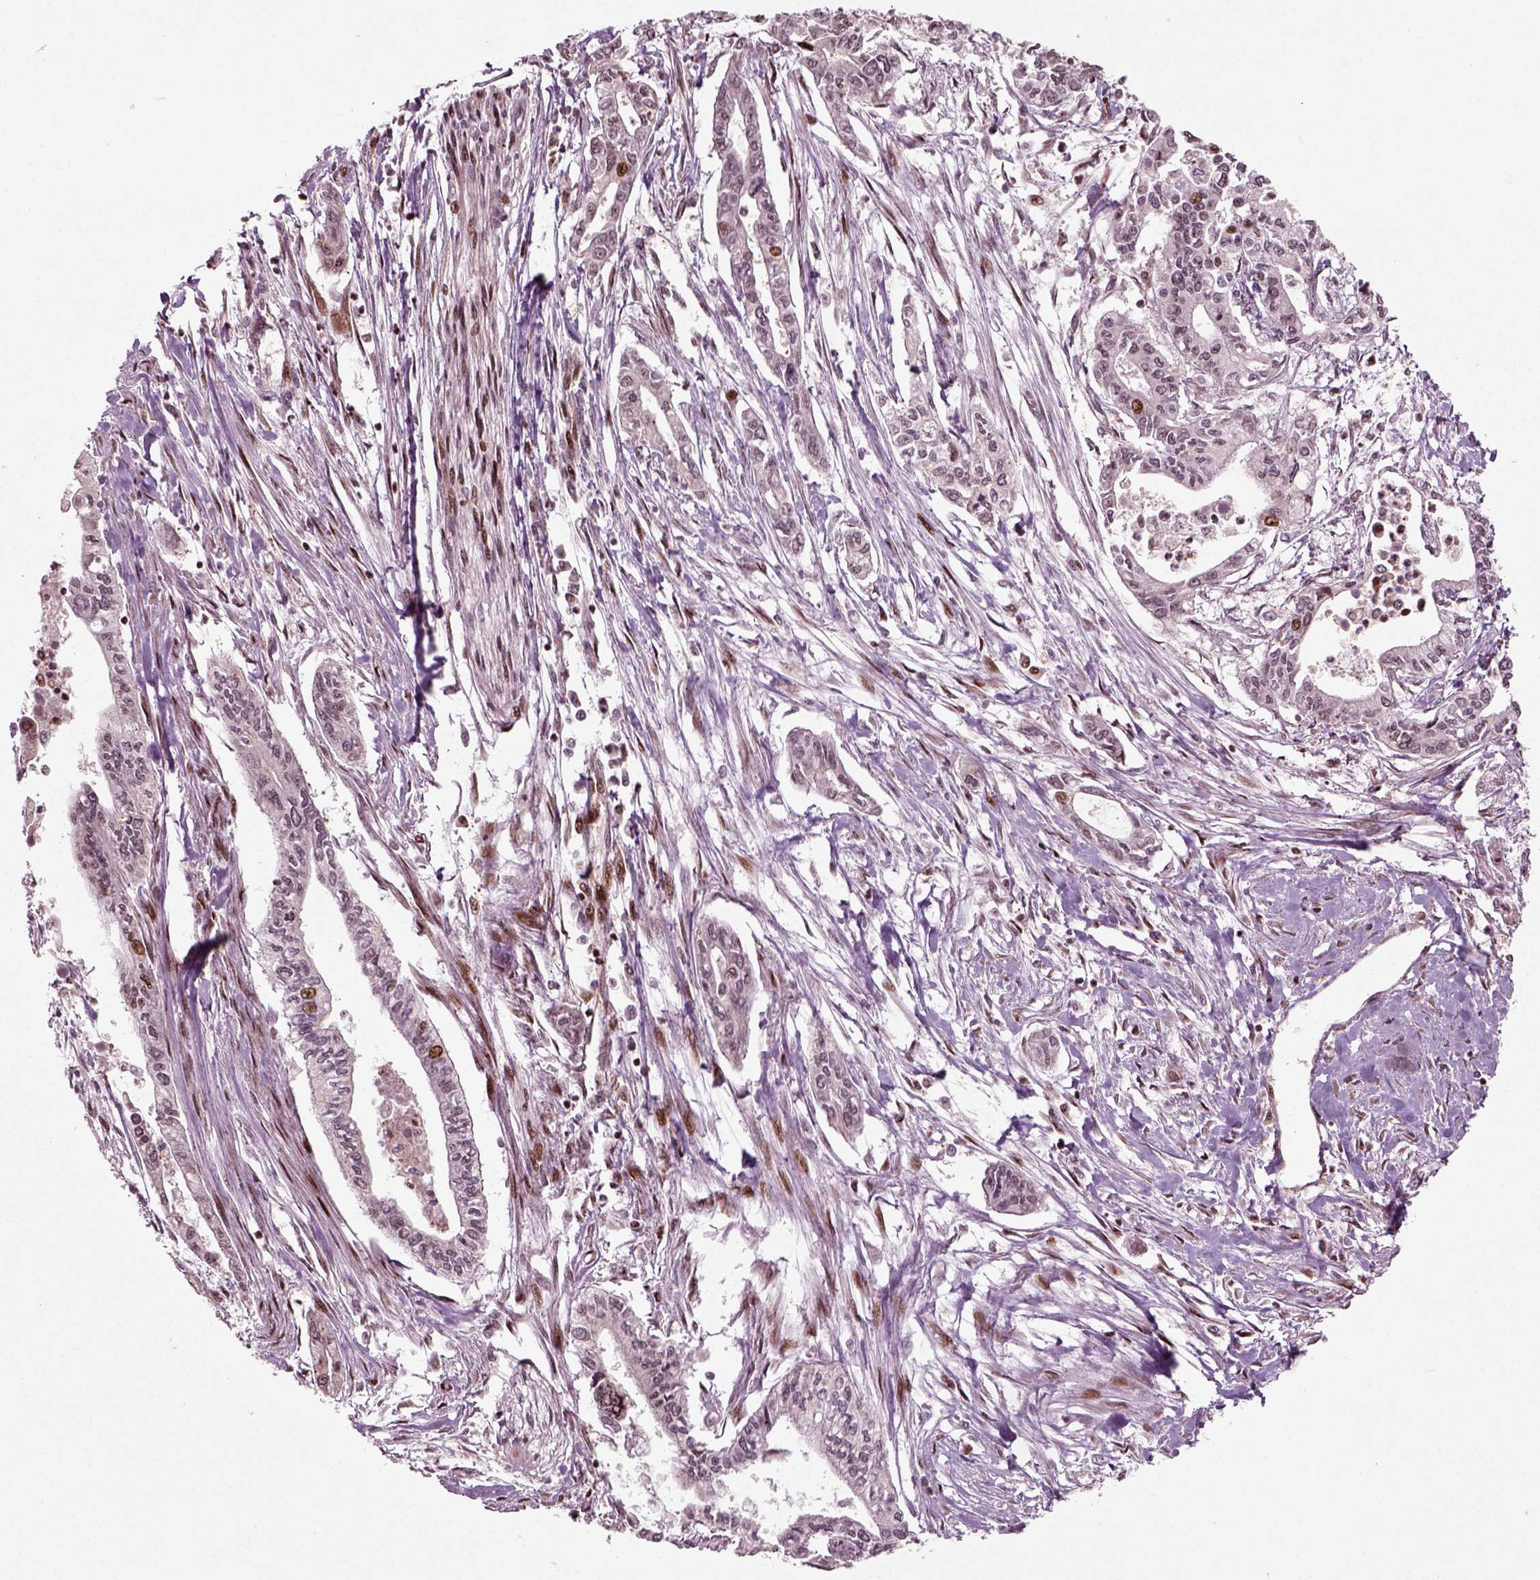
{"staining": {"intensity": "strong", "quantity": "<25%", "location": "nuclear"}, "tissue": "pancreatic cancer", "cell_type": "Tumor cells", "image_type": "cancer", "snomed": [{"axis": "morphology", "description": "Adenocarcinoma, NOS"}, {"axis": "topography", "description": "Pancreas"}], "caption": "Pancreatic adenocarcinoma stained with immunohistochemistry (IHC) shows strong nuclear staining in approximately <25% of tumor cells.", "gene": "CDC14A", "patient": {"sex": "male", "age": 60}}